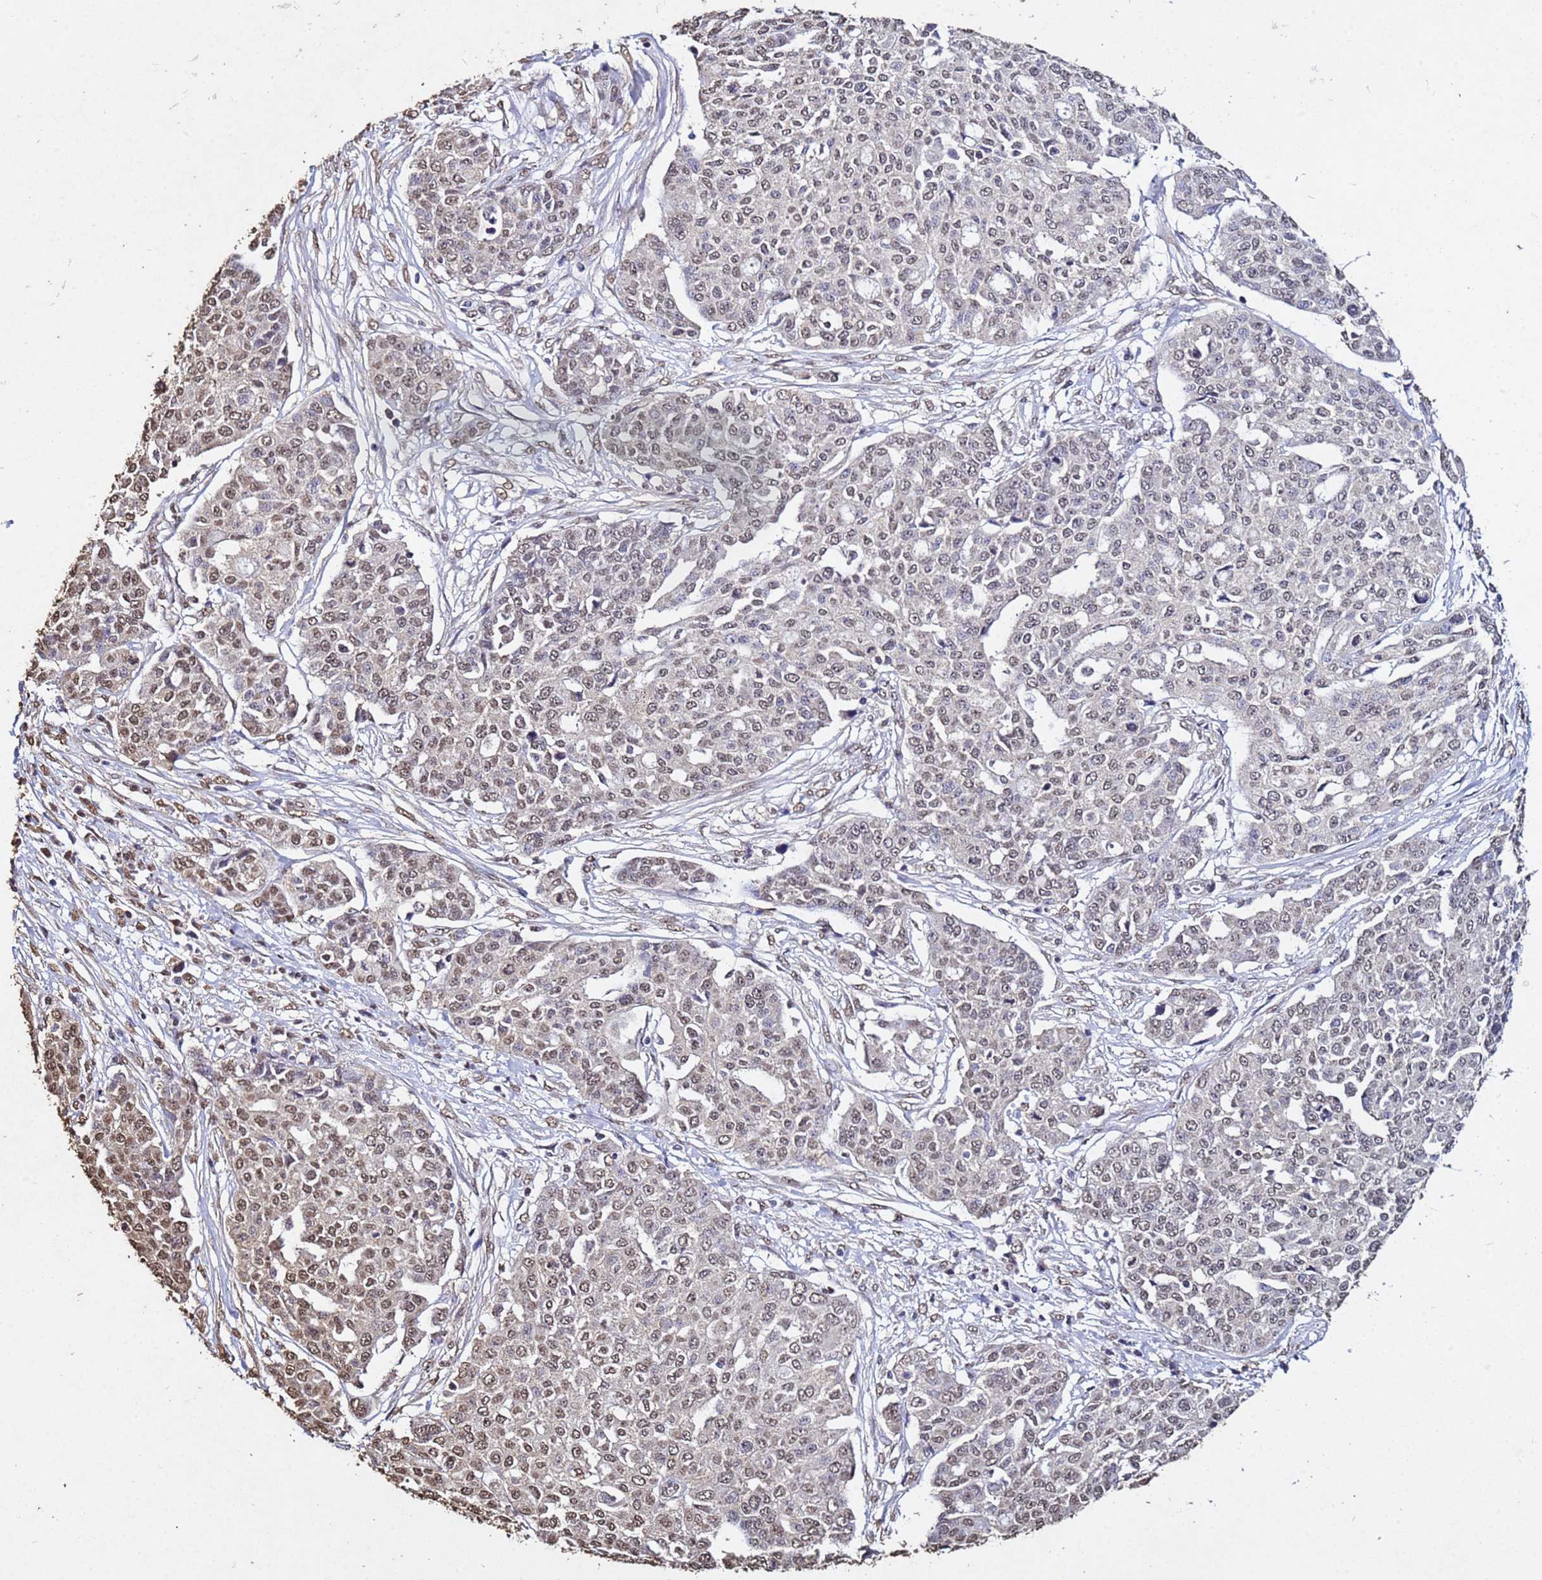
{"staining": {"intensity": "moderate", "quantity": ">75%", "location": "nuclear"}, "tissue": "ovarian cancer", "cell_type": "Tumor cells", "image_type": "cancer", "snomed": [{"axis": "morphology", "description": "Cystadenocarcinoma, serous, NOS"}, {"axis": "topography", "description": "Soft tissue"}, {"axis": "topography", "description": "Ovary"}], "caption": "Ovarian cancer stained with a protein marker reveals moderate staining in tumor cells.", "gene": "MYOCD", "patient": {"sex": "female", "age": 57}}